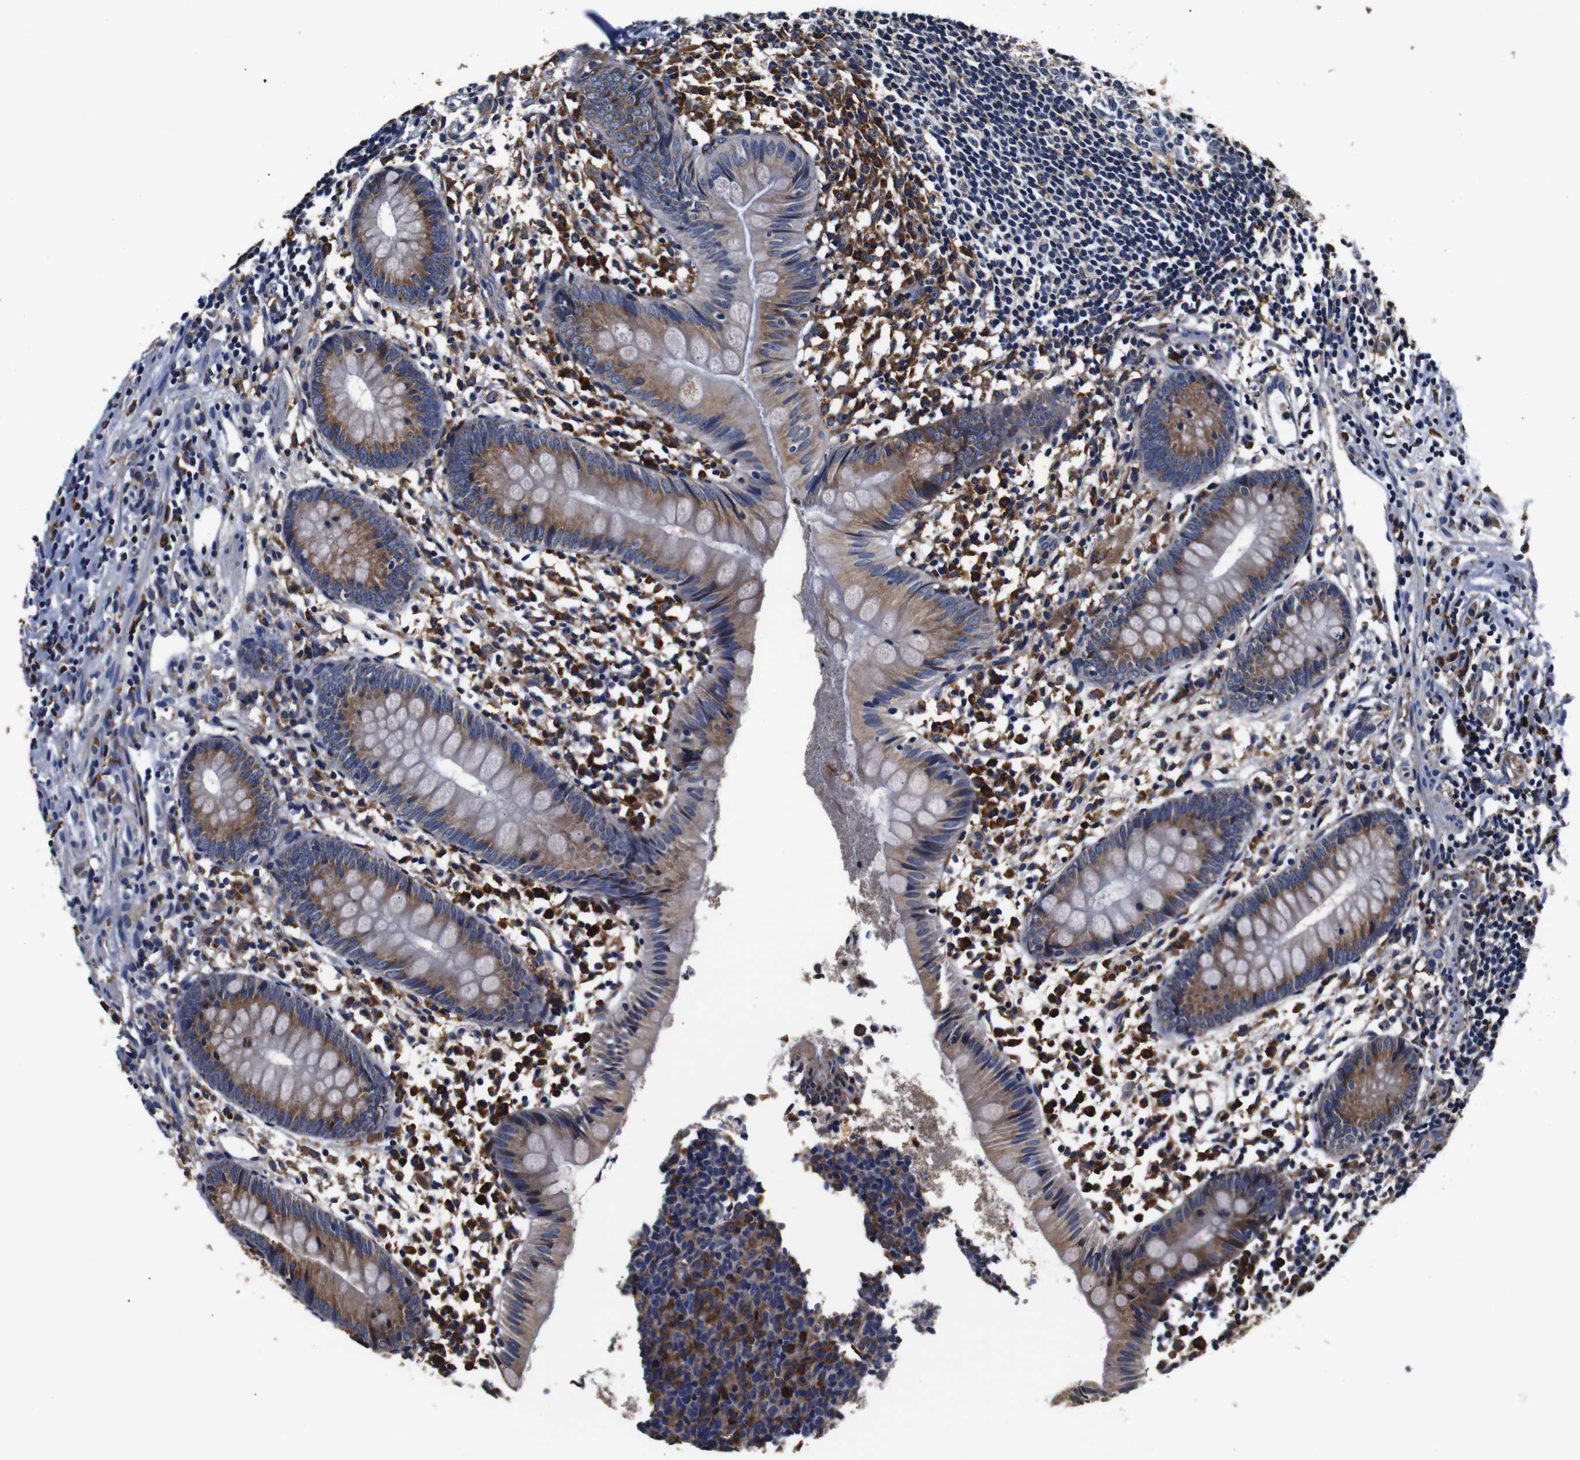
{"staining": {"intensity": "moderate", "quantity": ">75%", "location": "cytoplasmic/membranous"}, "tissue": "appendix", "cell_type": "Glandular cells", "image_type": "normal", "snomed": [{"axis": "morphology", "description": "Normal tissue, NOS"}, {"axis": "topography", "description": "Appendix"}], "caption": "IHC photomicrograph of normal human appendix stained for a protein (brown), which exhibits medium levels of moderate cytoplasmic/membranous positivity in about >75% of glandular cells.", "gene": "PPIB", "patient": {"sex": "female", "age": 20}}